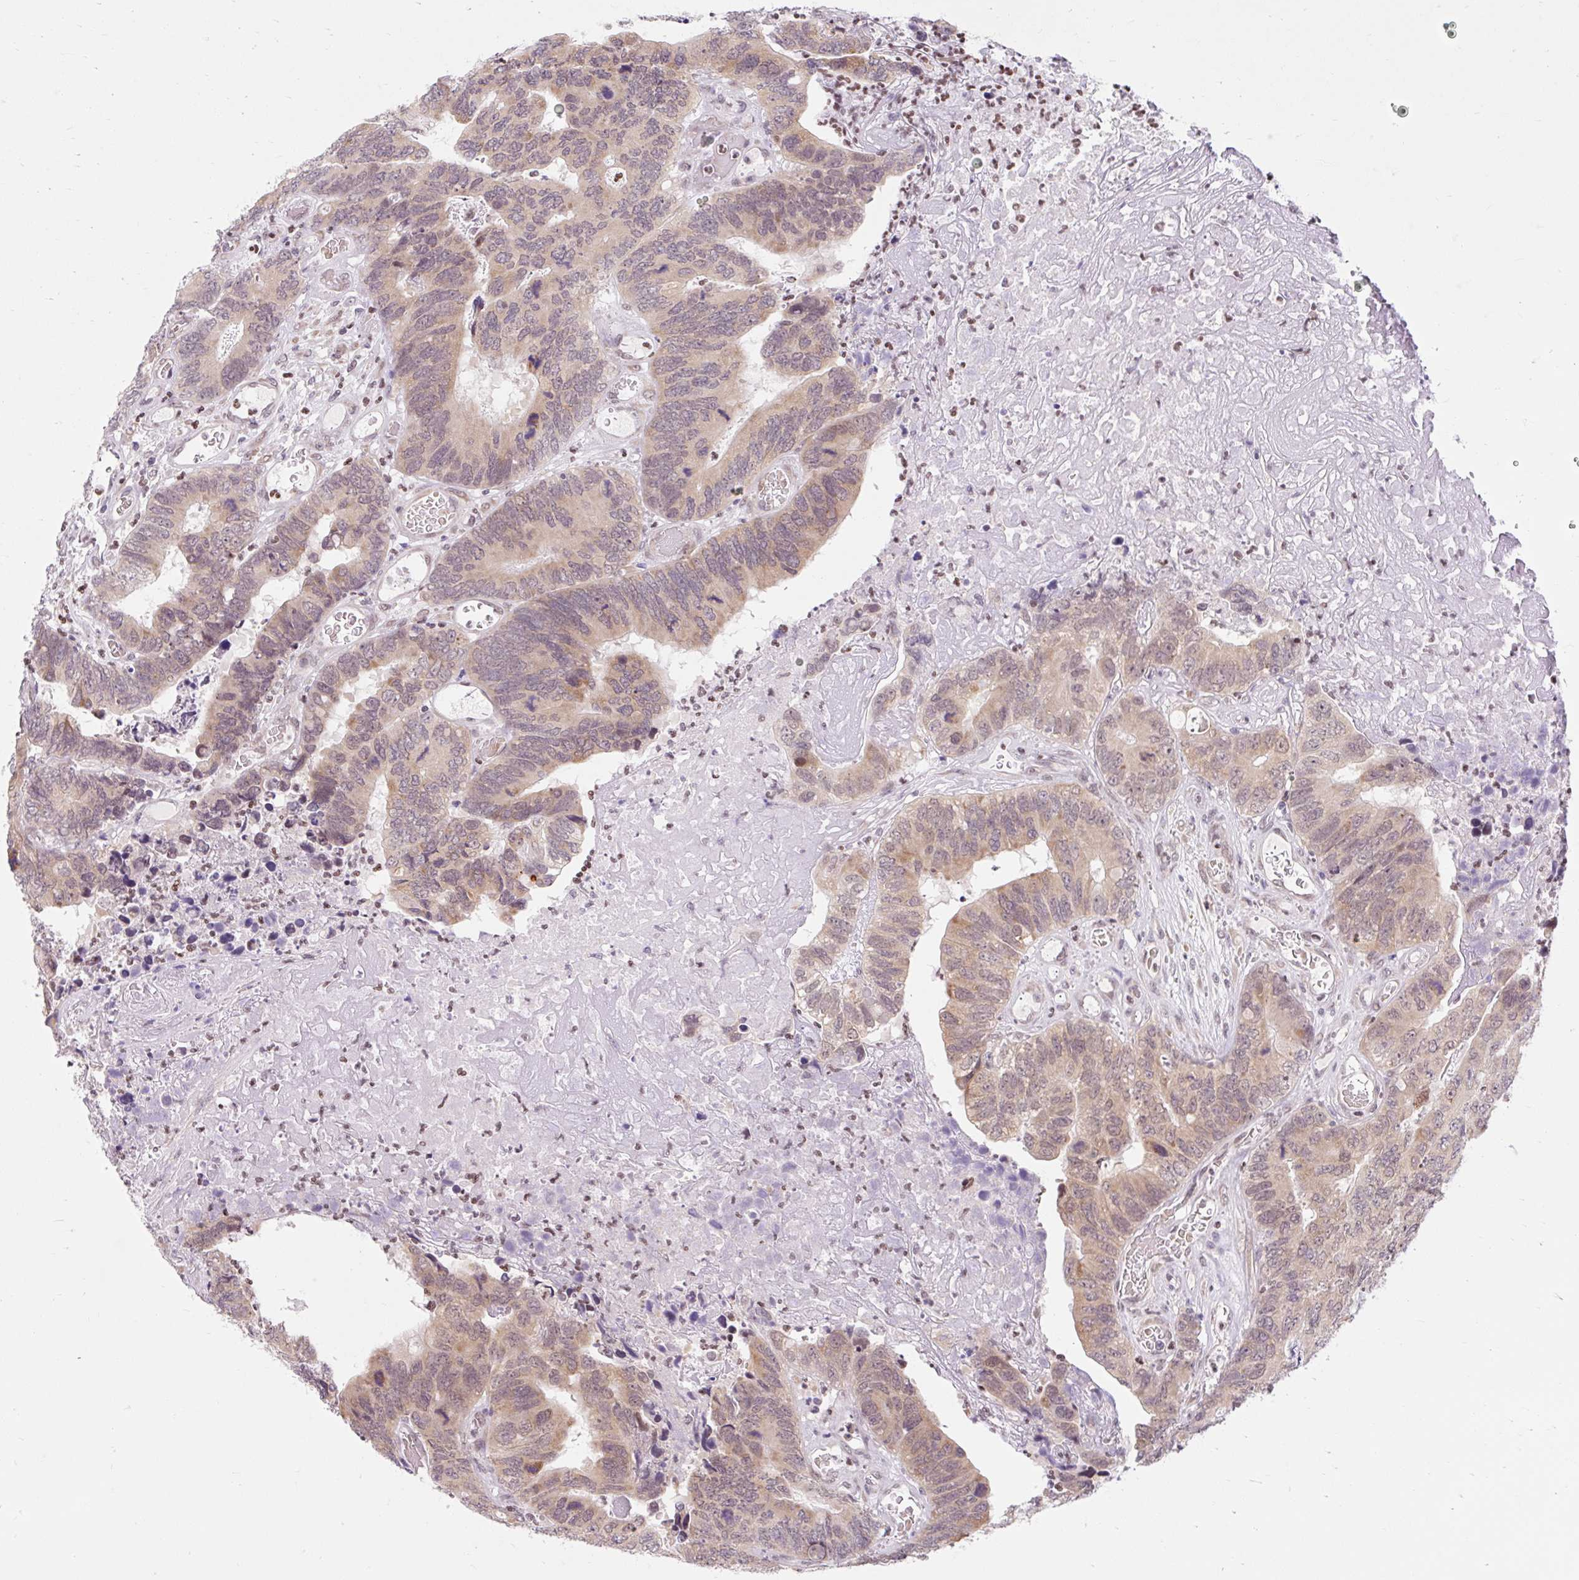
{"staining": {"intensity": "weak", "quantity": ">75%", "location": "cytoplasmic/membranous"}, "tissue": "colorectal cancer", "cell_type": "Tumor cells", "image_type": "cancer", "snomed": [{"axis": "morphology", "description": "Adenocarcinoma, NOS"}, {"axis": "topography", "description": "Colon"}], "caption": "Immunohistochemical staining of human colorectal cancer (adenocarcinoma) exhibits low levels of weak cytoplasmic/membranous staining in approximately >75% of tumor cells. Using DAB (3,3'-diaminobenzidine) (brown) and hematoxylin (blue) stains, captured at high magnification using brightfield microscopy.", "gene": "SRSF10", "patient": {"sex": "female", "age": 67}}